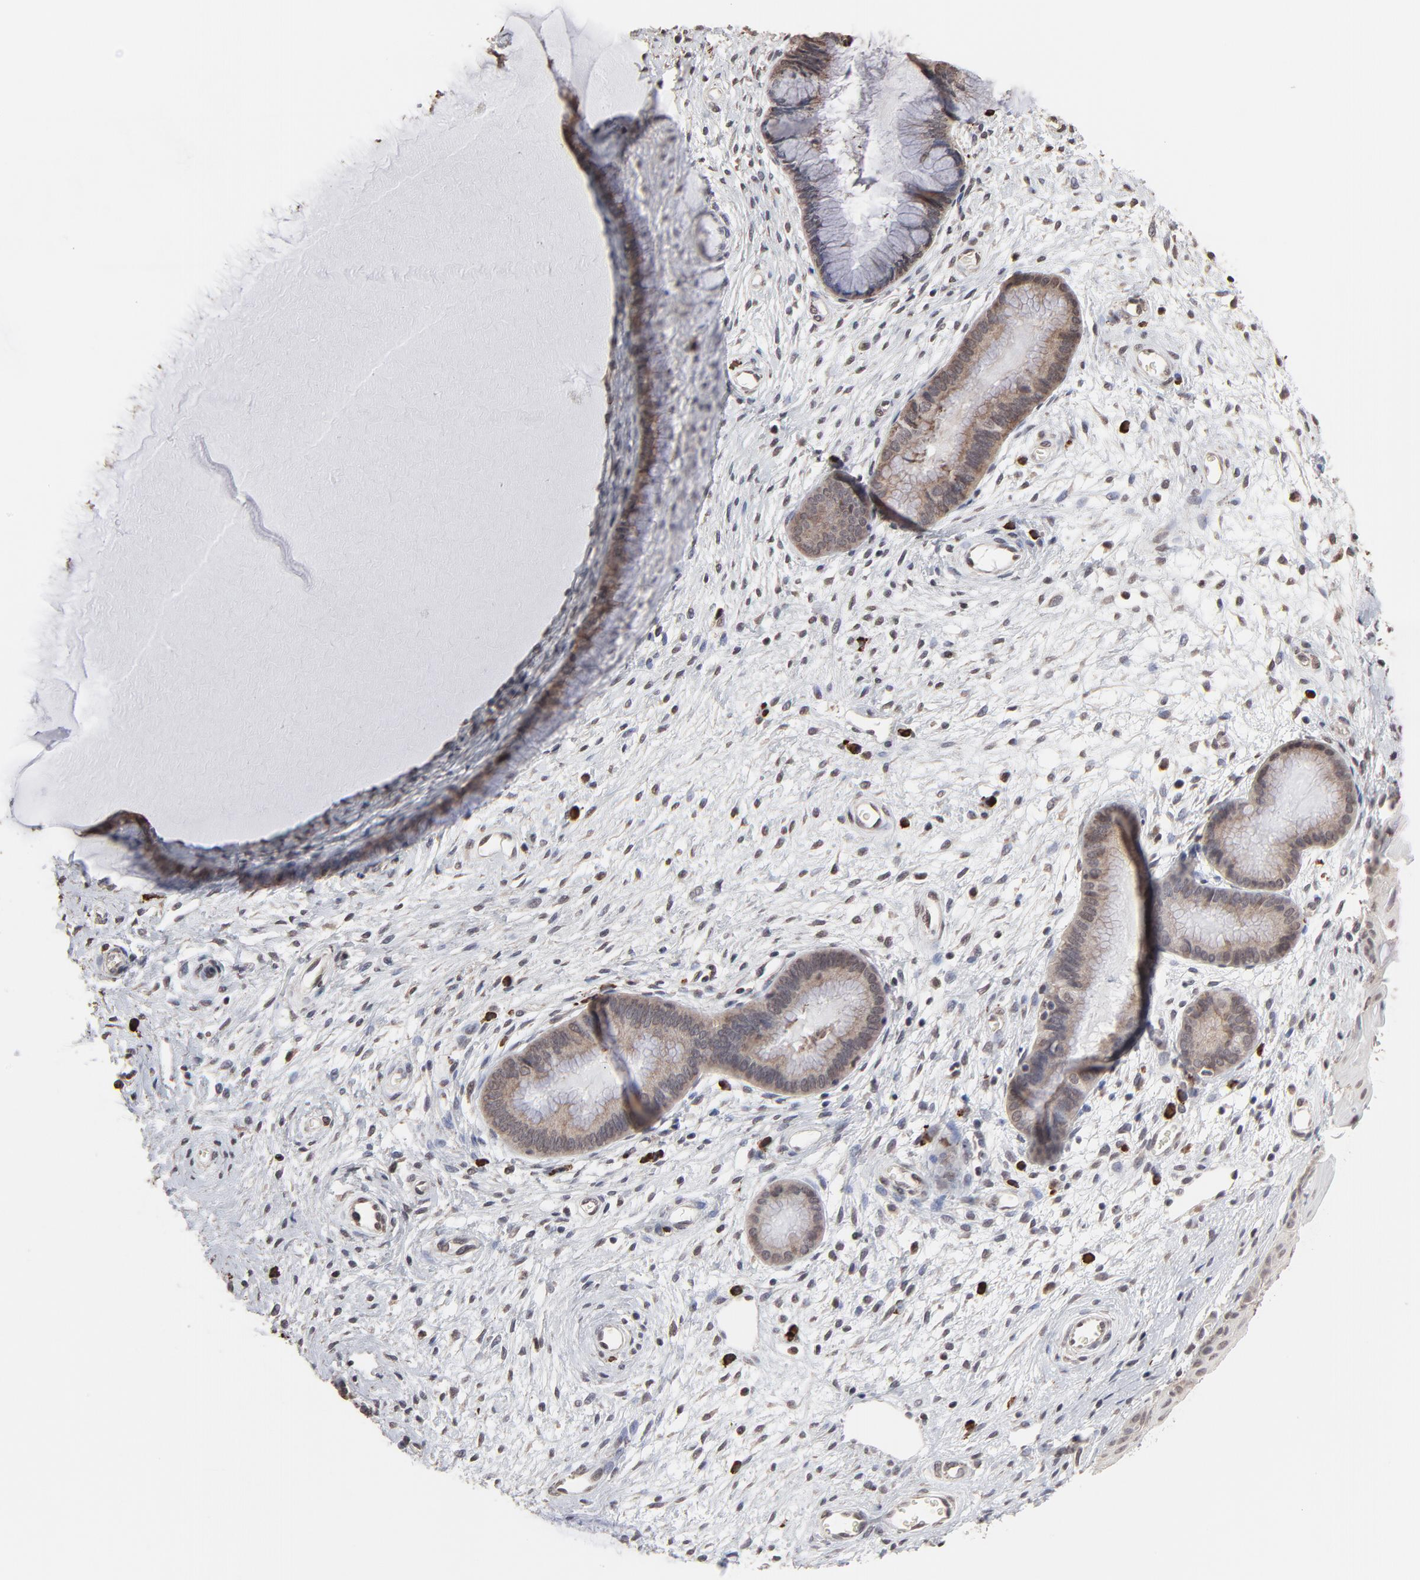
{"staining": {"intensity": "moderate", "quantity": ">75%", "location": "cytoplasmic/membranous"}, "tissue": "cervix", "cell_type": "Glandular cells", "image_type": "normal", "snomed": [{"axis": "morphology", "description": "Normal tissue, NOS"}, {"axis": "topography", "description": "Cervix"}], "caption": "Unremarkable cervix demonstrates moderate cytoplasmic/membranous expression in approximately >75% of glandular cells, visualized by immunohistochemistry. (IHC, brightfield microscopy, high magnification).", "gene": "CHM", "patient": {"sex": "female", "age": 55}}